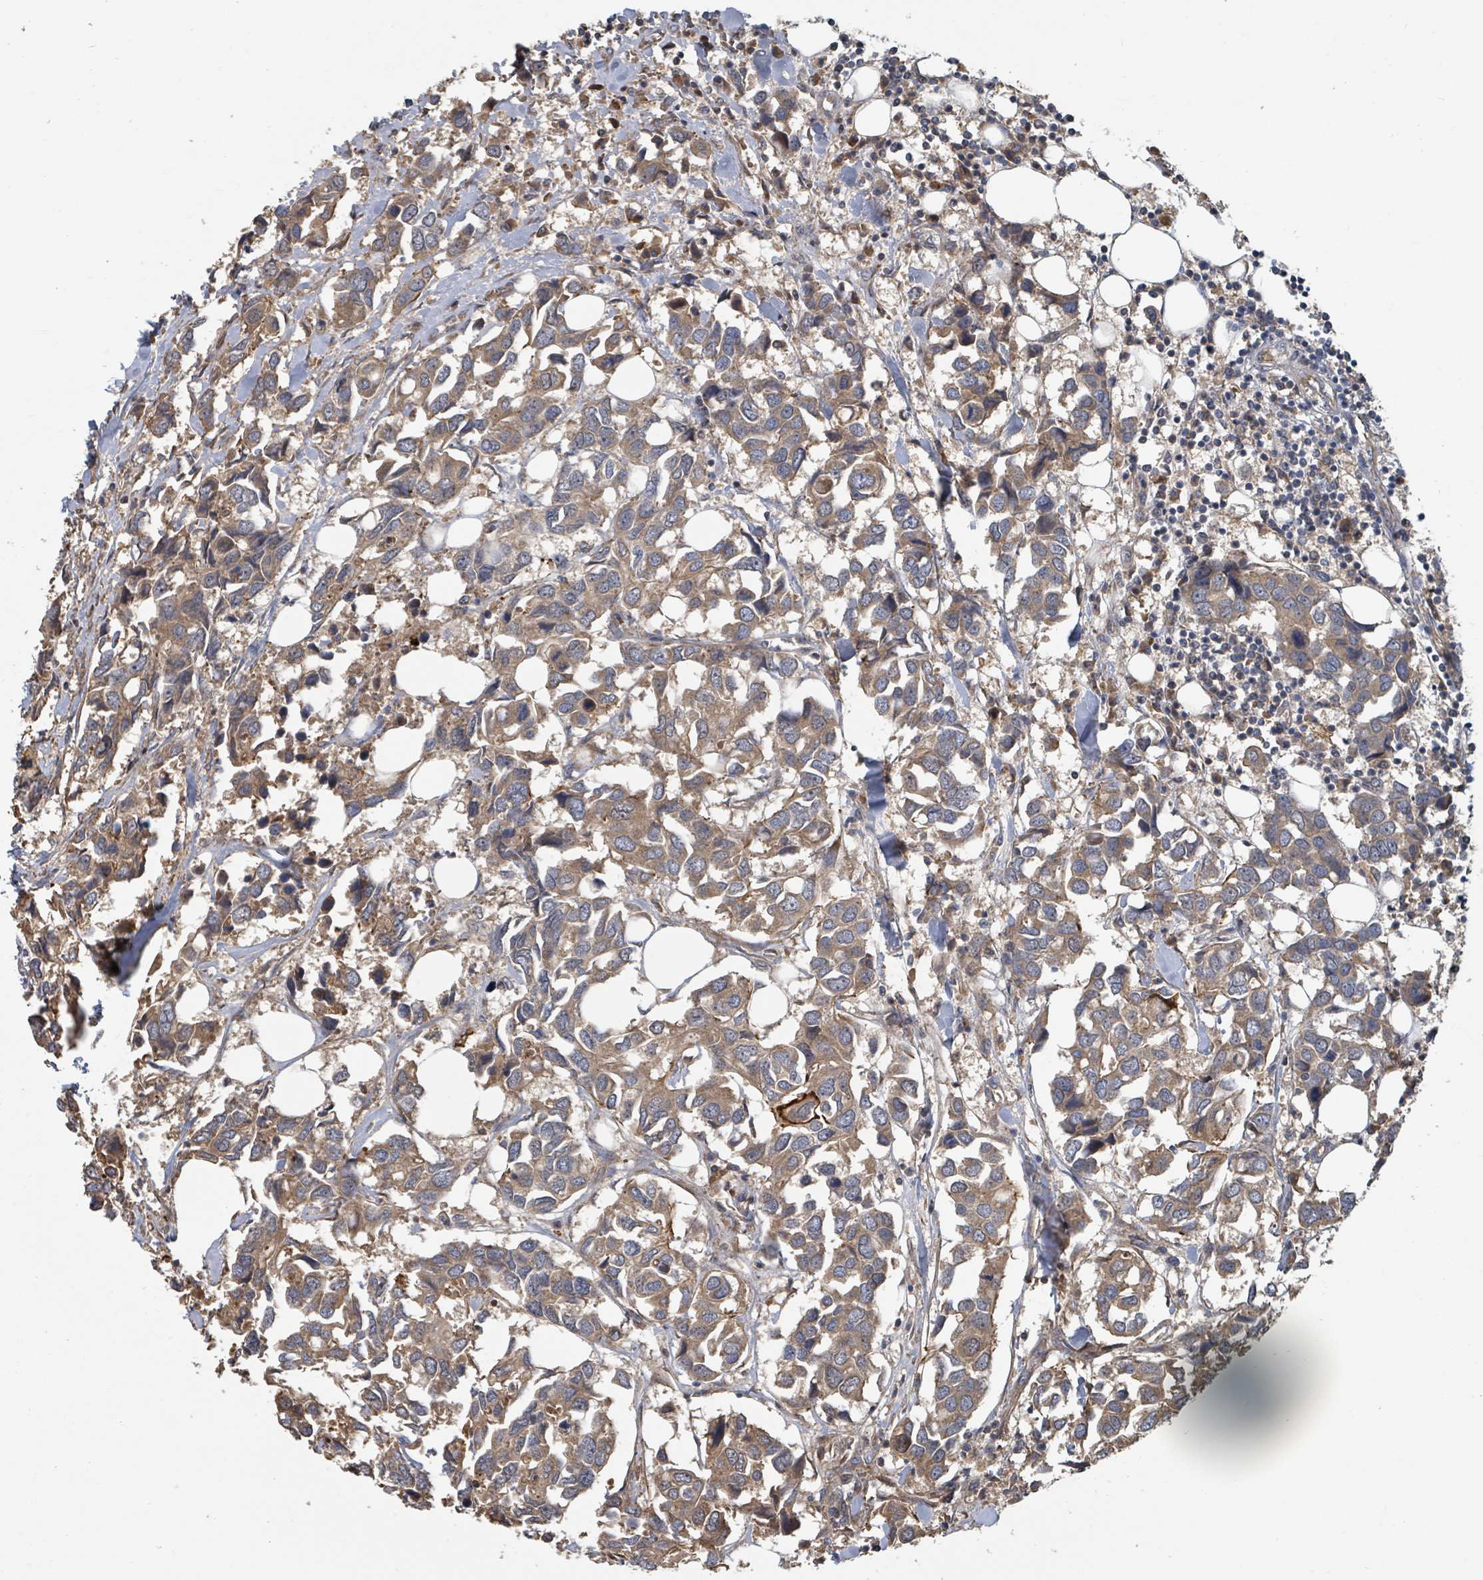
{"staining": {"intensity": "moderate", "quantity": ">75%", "location": "cytoplasmic/membranous"}, "tissue": "breast cancer", "cell_type": "Tumor cells", "image_type": "cancer", "snomed": [{"axis": "morphology", "description": "Duct carcinoma"}, {"axis": "topography", "description": "Breast"}], "caption": "About >75% of tumor cells in breast cancer (infiltrating ductal carcinoma) reveal moderate cytoplasmic/membranous protein positivity as visualized by brown immunohistochemical staining.", "gene": "DPM1", "patient": {"sex": "female", "age": 83}}